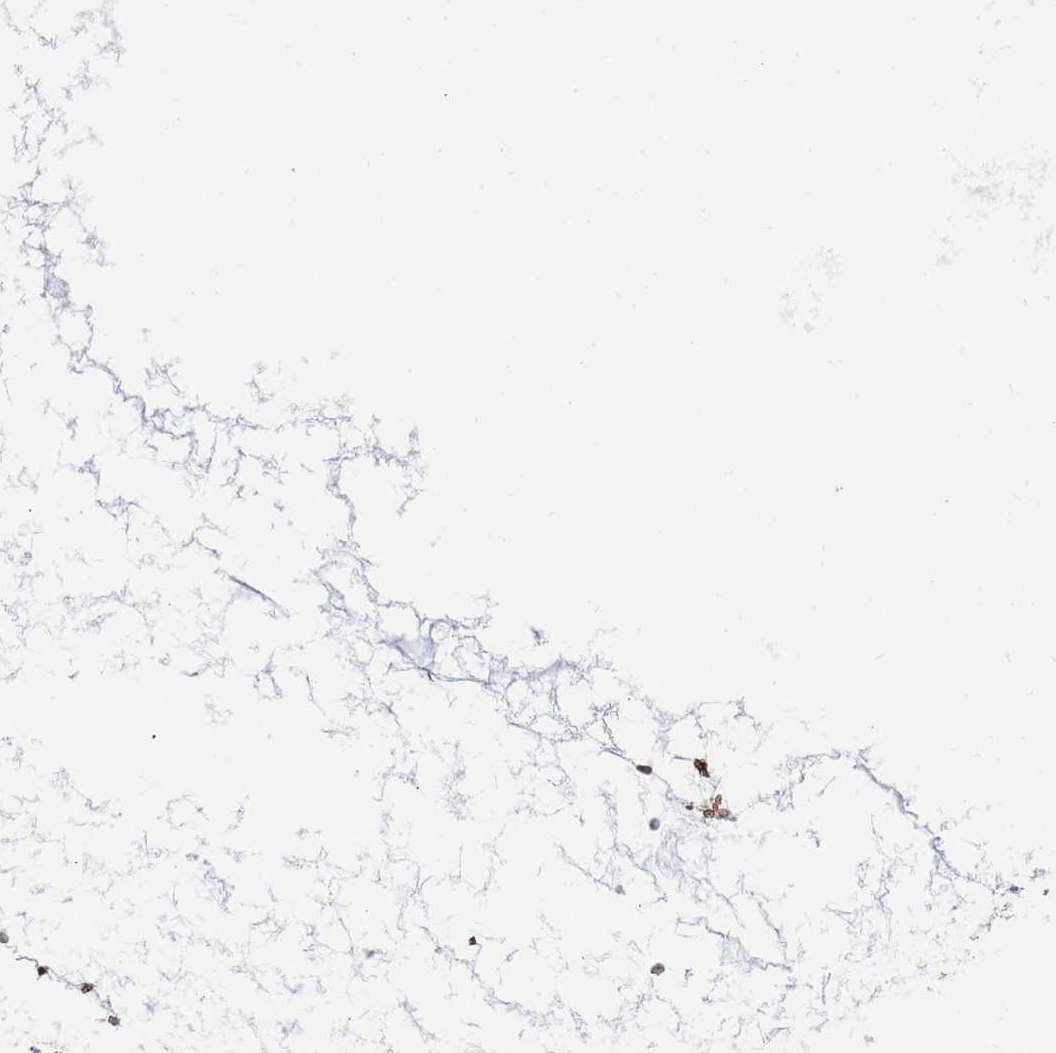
{"staining": {"intensity": "strong", "quantity": ">75%", "location": "cytoplasmic/membranous"}, "tissue": "ovarian cancer", "cell_type": "Tumor cells", "image_type": "cancer", "snomed": [{"axis": "morphology", "description": "Cystadenocarcinoma, mucinous, NOS"}, {"axis": "topography", "description": "Ovary"}], "caption": "Immunohistochemistry of mucinous cystadenocarcinoma (ovarian) shows high levels of strong cytoplasmic/membranous staining in about >75% of tumor cells. (DAB IHC, brown staining for protein, blue staining for nuclei).", "gene": "SLC2A1", "patient": {"sex": "female", "age": 73}}